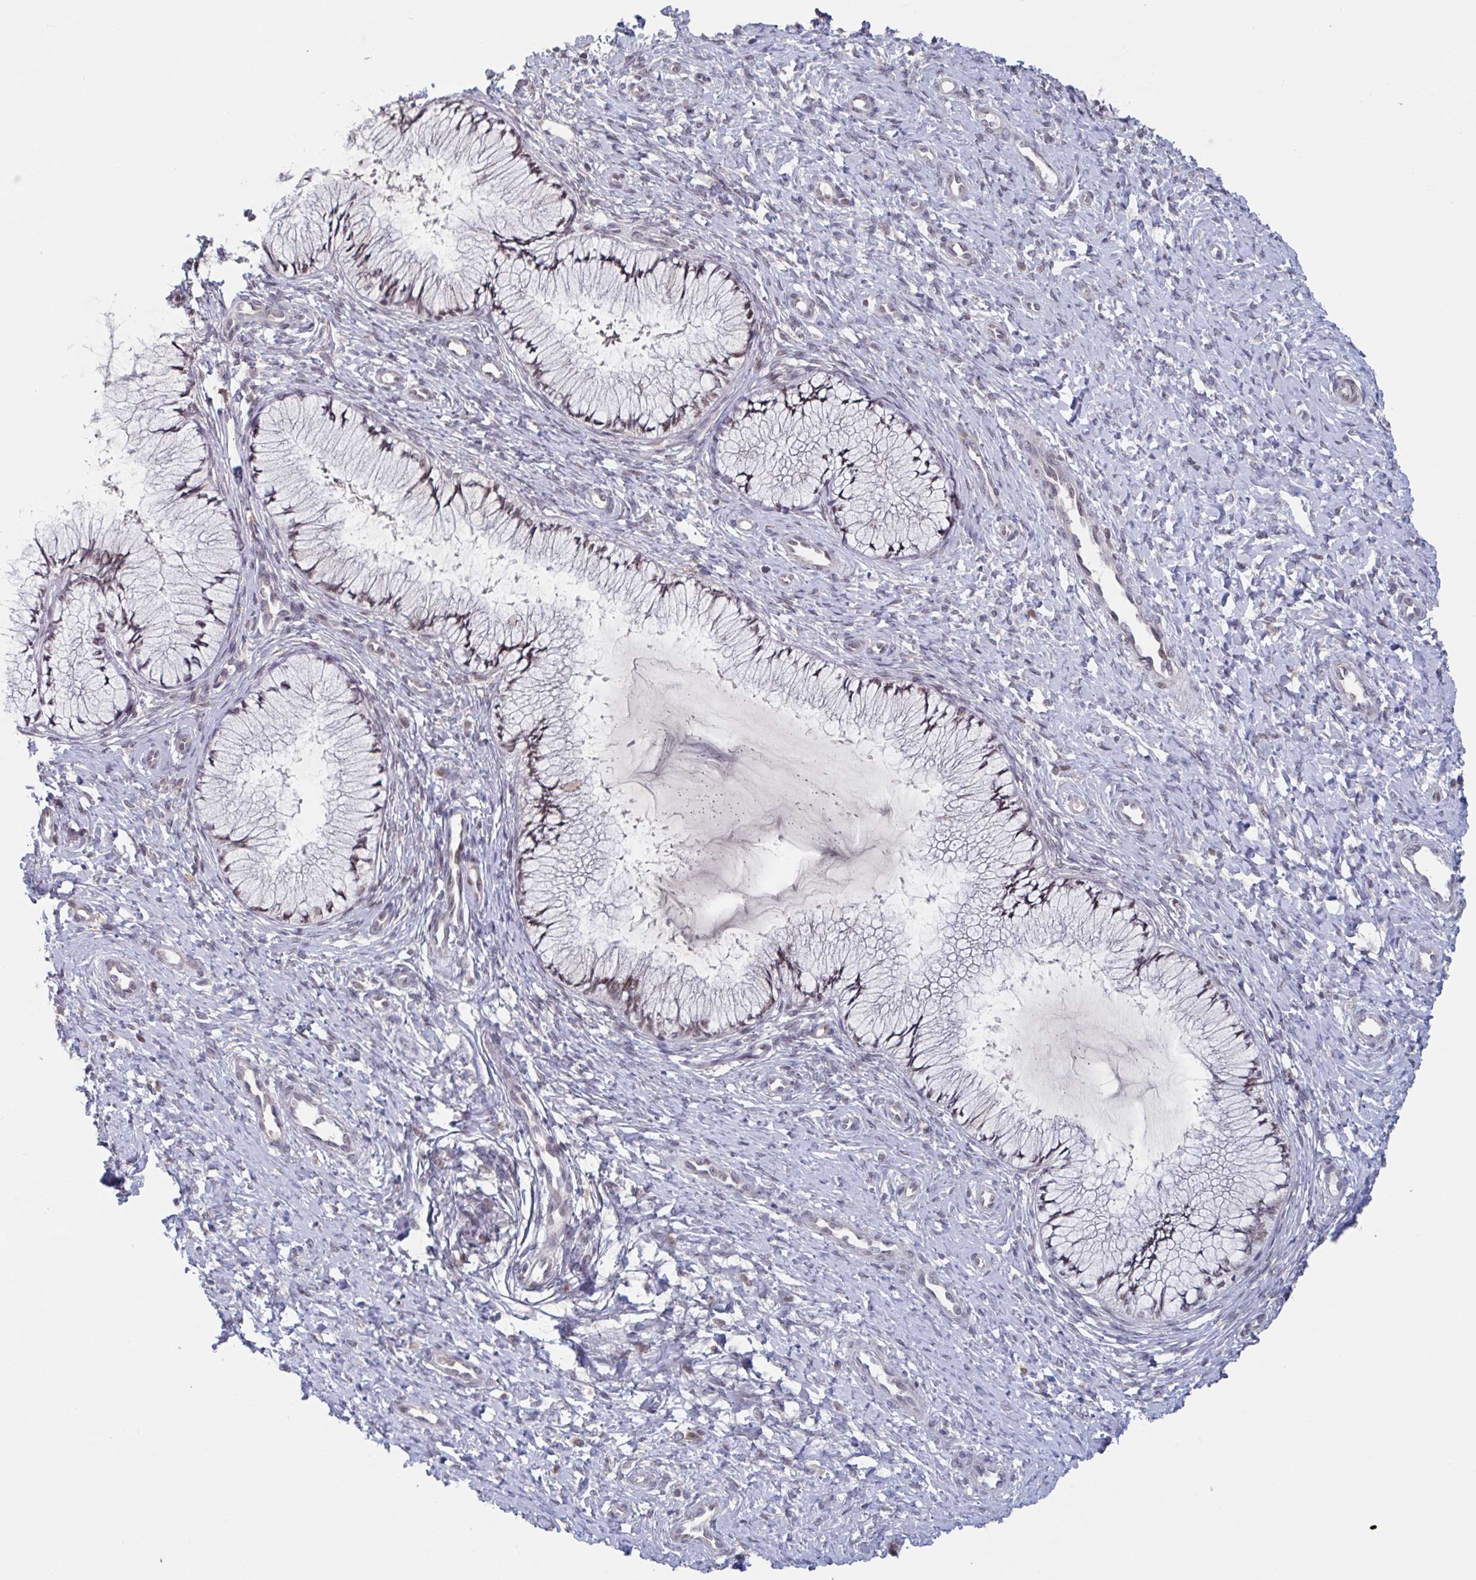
{"staining": {"intensity": "moderate", "quantity": ">75%", "location": "nuclear"}, "tissue": "cervix", "cell_type": "Glandular cells", "image_type": "normal", "snomed": [{"axis": "morphology", "description": "Normal tissue, NOS"}, {"axis": "topography", "description": "Cervix"}], "caption": "Human cervix stained with a brown dye displays moderate nuclear positive positivity in about >75% of glandular cells.", "gene": "RNF212", "patient": {"sex": "female", "age": 37}}